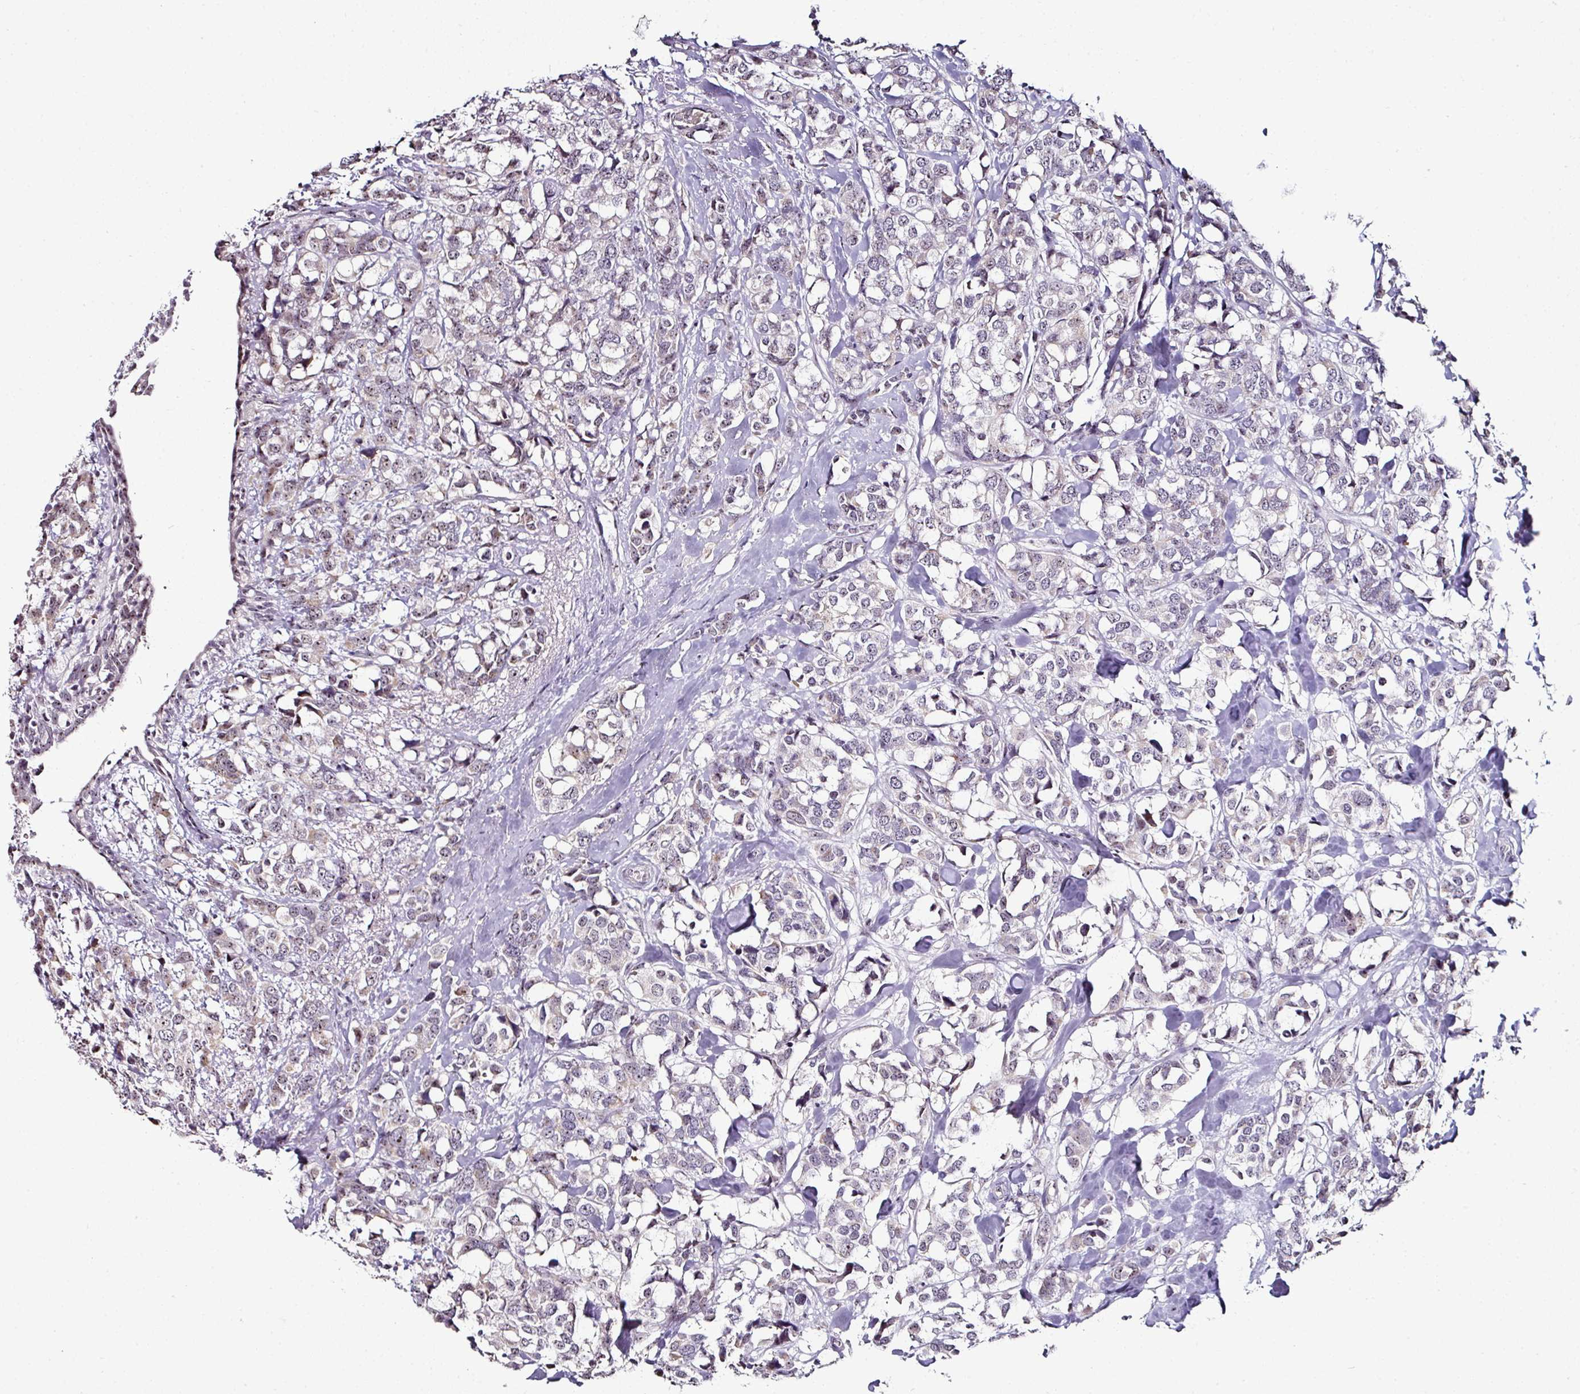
{"staining": {"intensity": "moderate", "quantity": "<25%", "location": "cytoplasmic/membranous,nuclear"}, "tissue": "breast cancer", "cell_type": "Tumor cells", "image_type": "cancer", "snomed": [{"axis": "morphology", "description": "Lobular carcinoma"}, {"axis": "topography", "description": "Breast"}], "caption": "A photomicrograph of human lobular carcinoma (breast) stained for a protein reveals moderate cytoplasmic/membranous and nuclear brown staining in tumor cells.", "gene": "NACC2", "patient": {"sex": "female", "age": 59}}